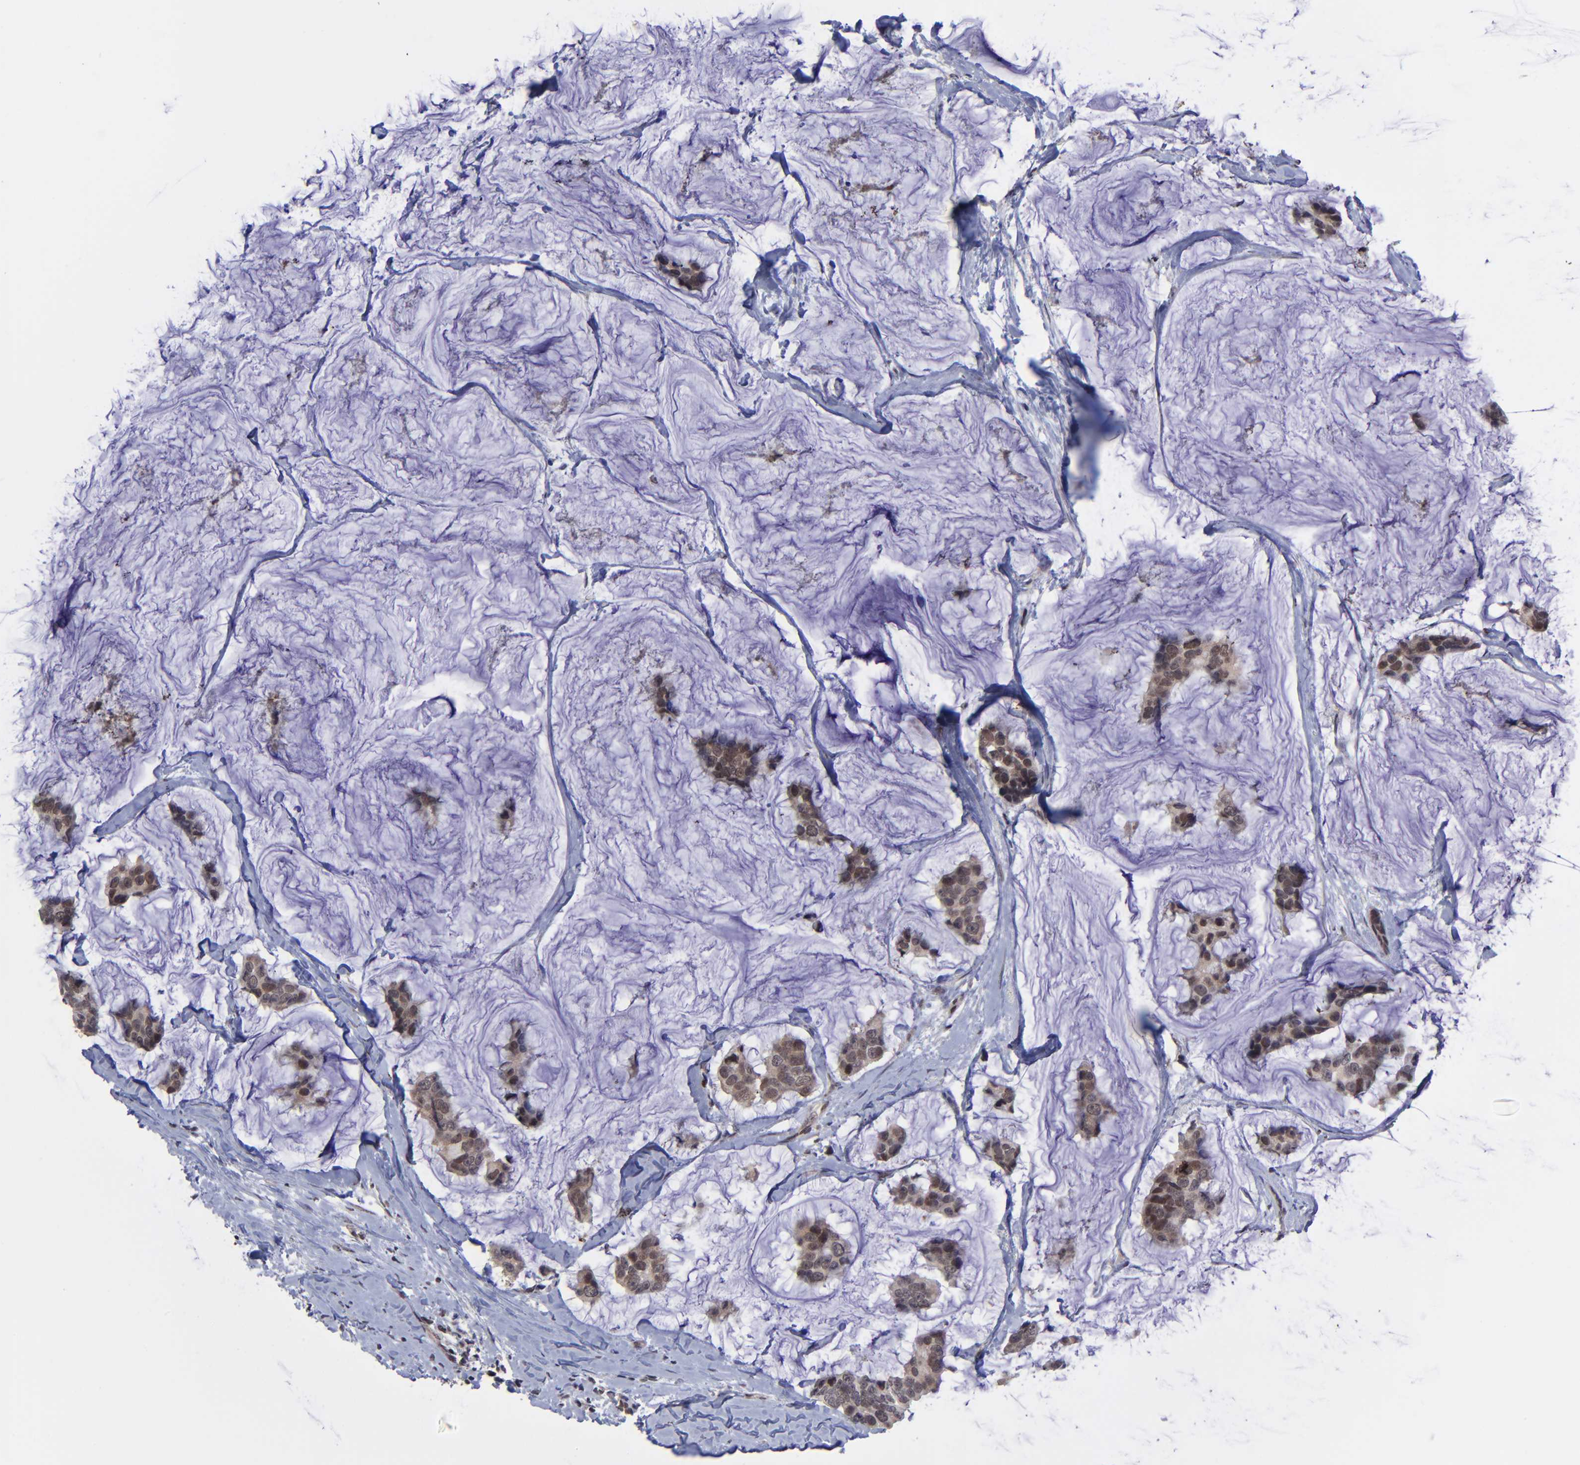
{"staining": {"intensity": "moderate", "quantity": ">75%", "location": "cytoplasmic/membranous,nuclear"}, "tissue": "breast cancer", "cell_type": "Tumor cells", "image_type": "cancer", "snomed": [{"axis": "morphology", "description": "Normal tissue, NOS"}, {"axis": "morphology", "description": "Duct carcinoma"}, {"axis": "topography", "description": "Breast"}], "caption": "Immunohistochemistry (IHC) micrograph of neoplastic tissue: infiltrating ductal carcinoma (breast) stained using IHC displays medium levels of moderate protein expression localized specifically in the cytoplasmic/membranous and nuclear of tumor cells, appearing as a cytoplasmic/membranous and nuclear brown color.", "gene": "ZNF419", "patient": {"sex": "female", "age": 50}}